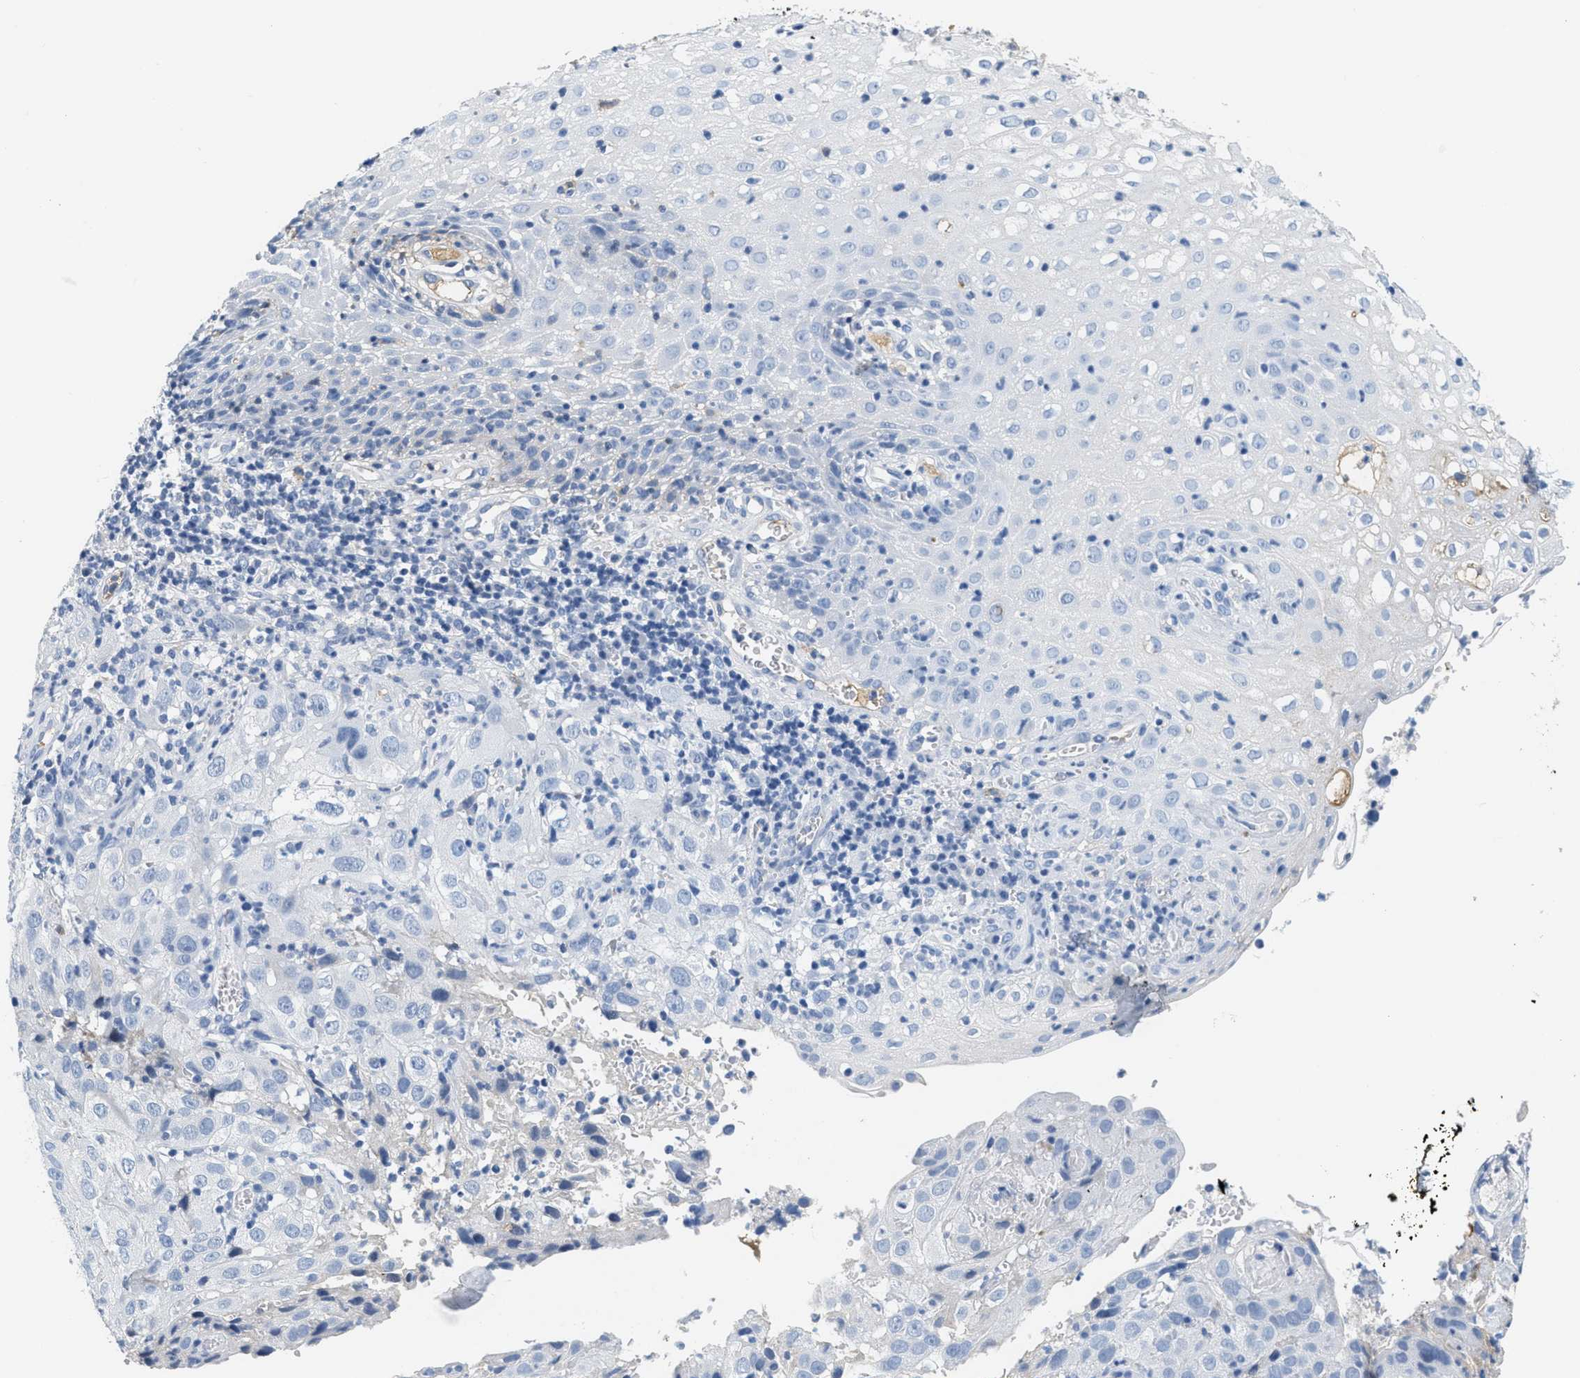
{"staining": {"intensity": "negative", "quantity": "none", "location": "none"}, "tissue": "cervical cancer", "cell_type": "Tumor cells", "image_type": "cancer", "snomed": [{"axis": "morphology", "description": "Squamous cell carcinoma, NOS"}, {"axis": "topography", "description": "Cervix"}], "caption": "Tumor cells are negative for protein expression in human cervical cancer. (DAB (3,3'-diaminobenzidine) immunohistochemistry (IHC) visualized using brightfield microscopy, high magnification).", "gene": "SERPINA1", "patient": {"sex": "female", "age": 32}}